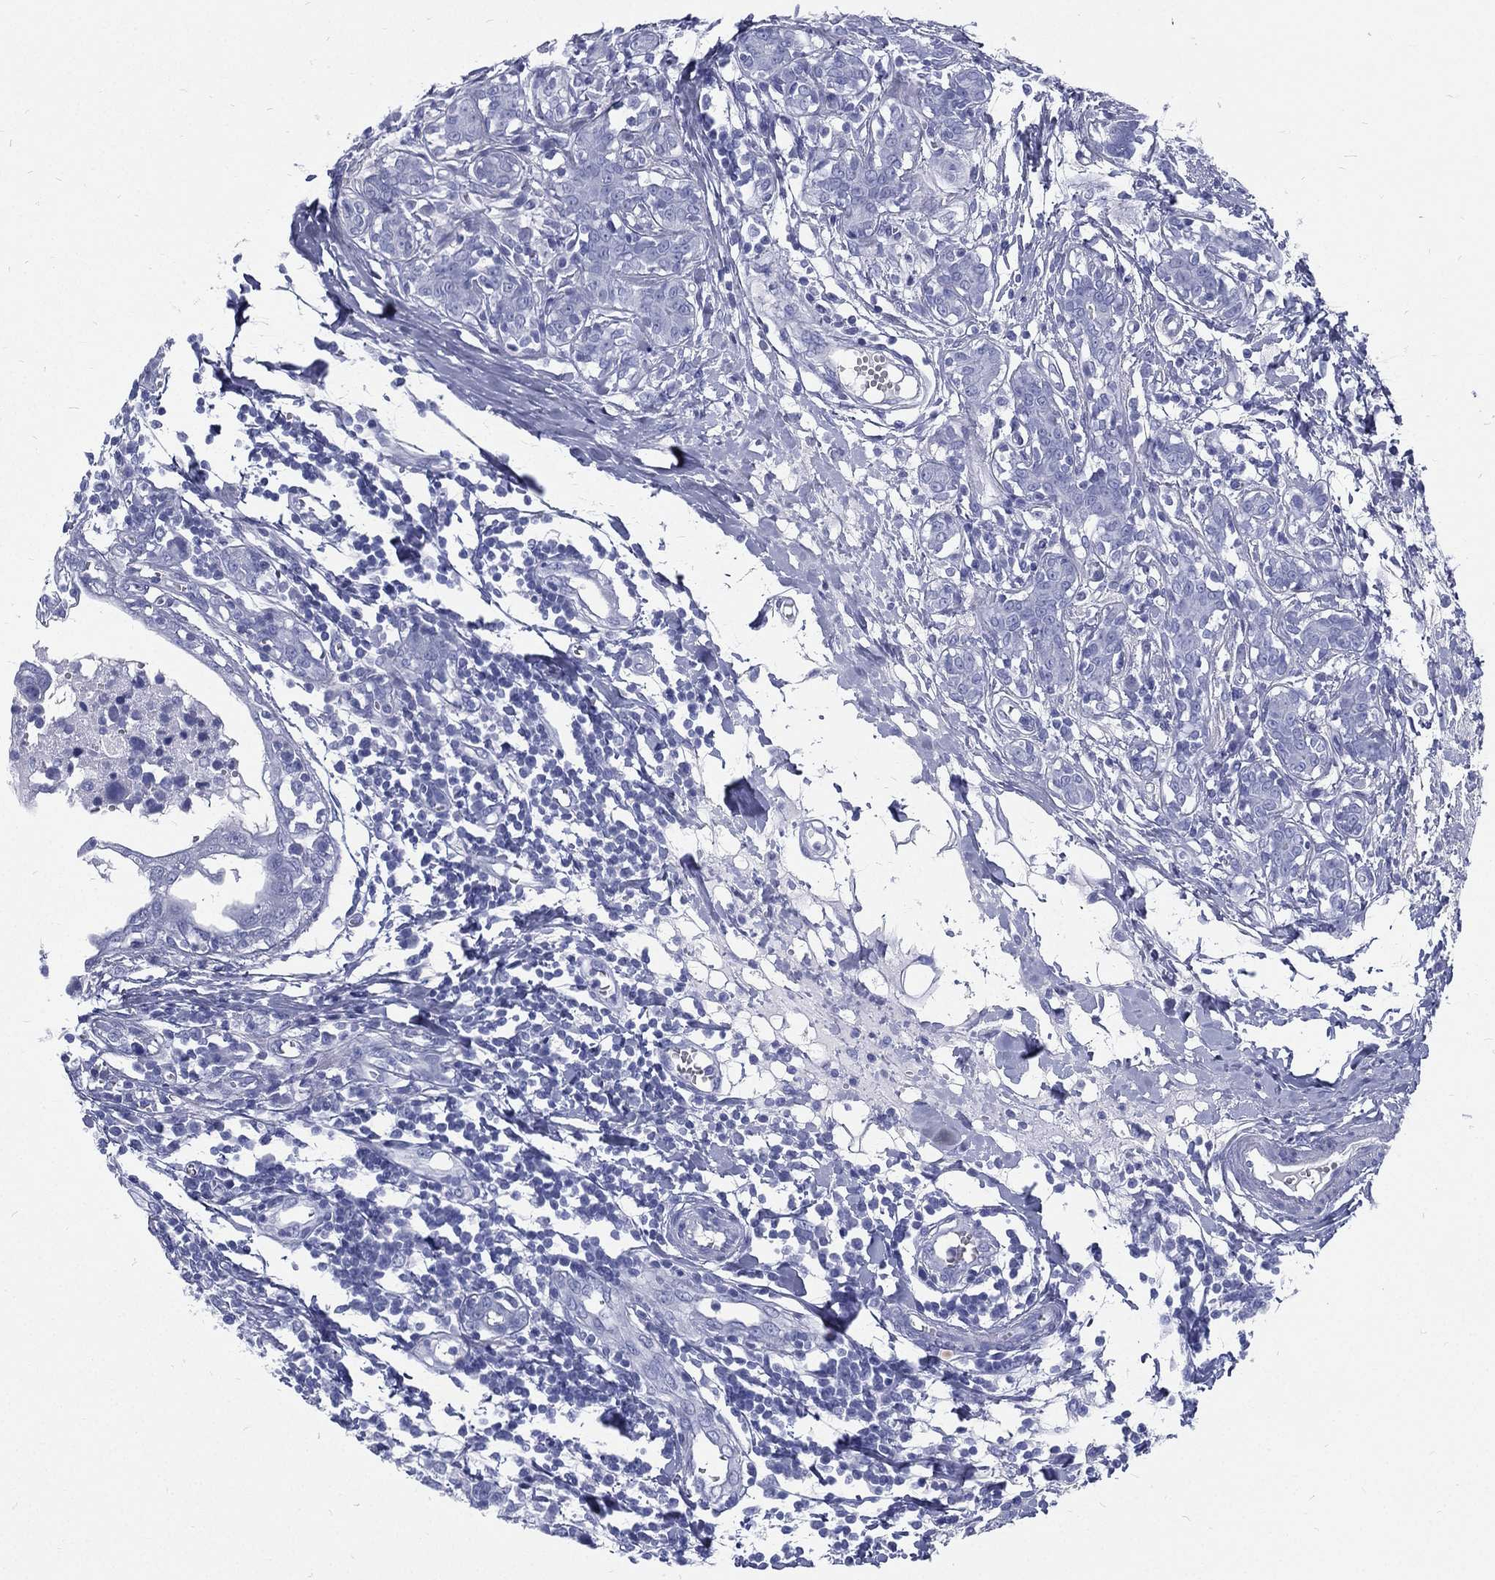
{"staining": {"intensity": "negative", "quantity": "none", "location": "none"}, "tissue": "breast cancer", "cell_type": "Tumor cells", "image_type": "cancer", "snomed": [{"axis": "morphology", "description": "Duct carcinoma"}, {"axis": "topography", "description": "Breast"}], "caption": "The micrograph exhibits no staining of tumor cells in invasive ductal carcinoma (breast).", "gene": "RSPH4A", "patient": {"sex": "female", "age": 30}}